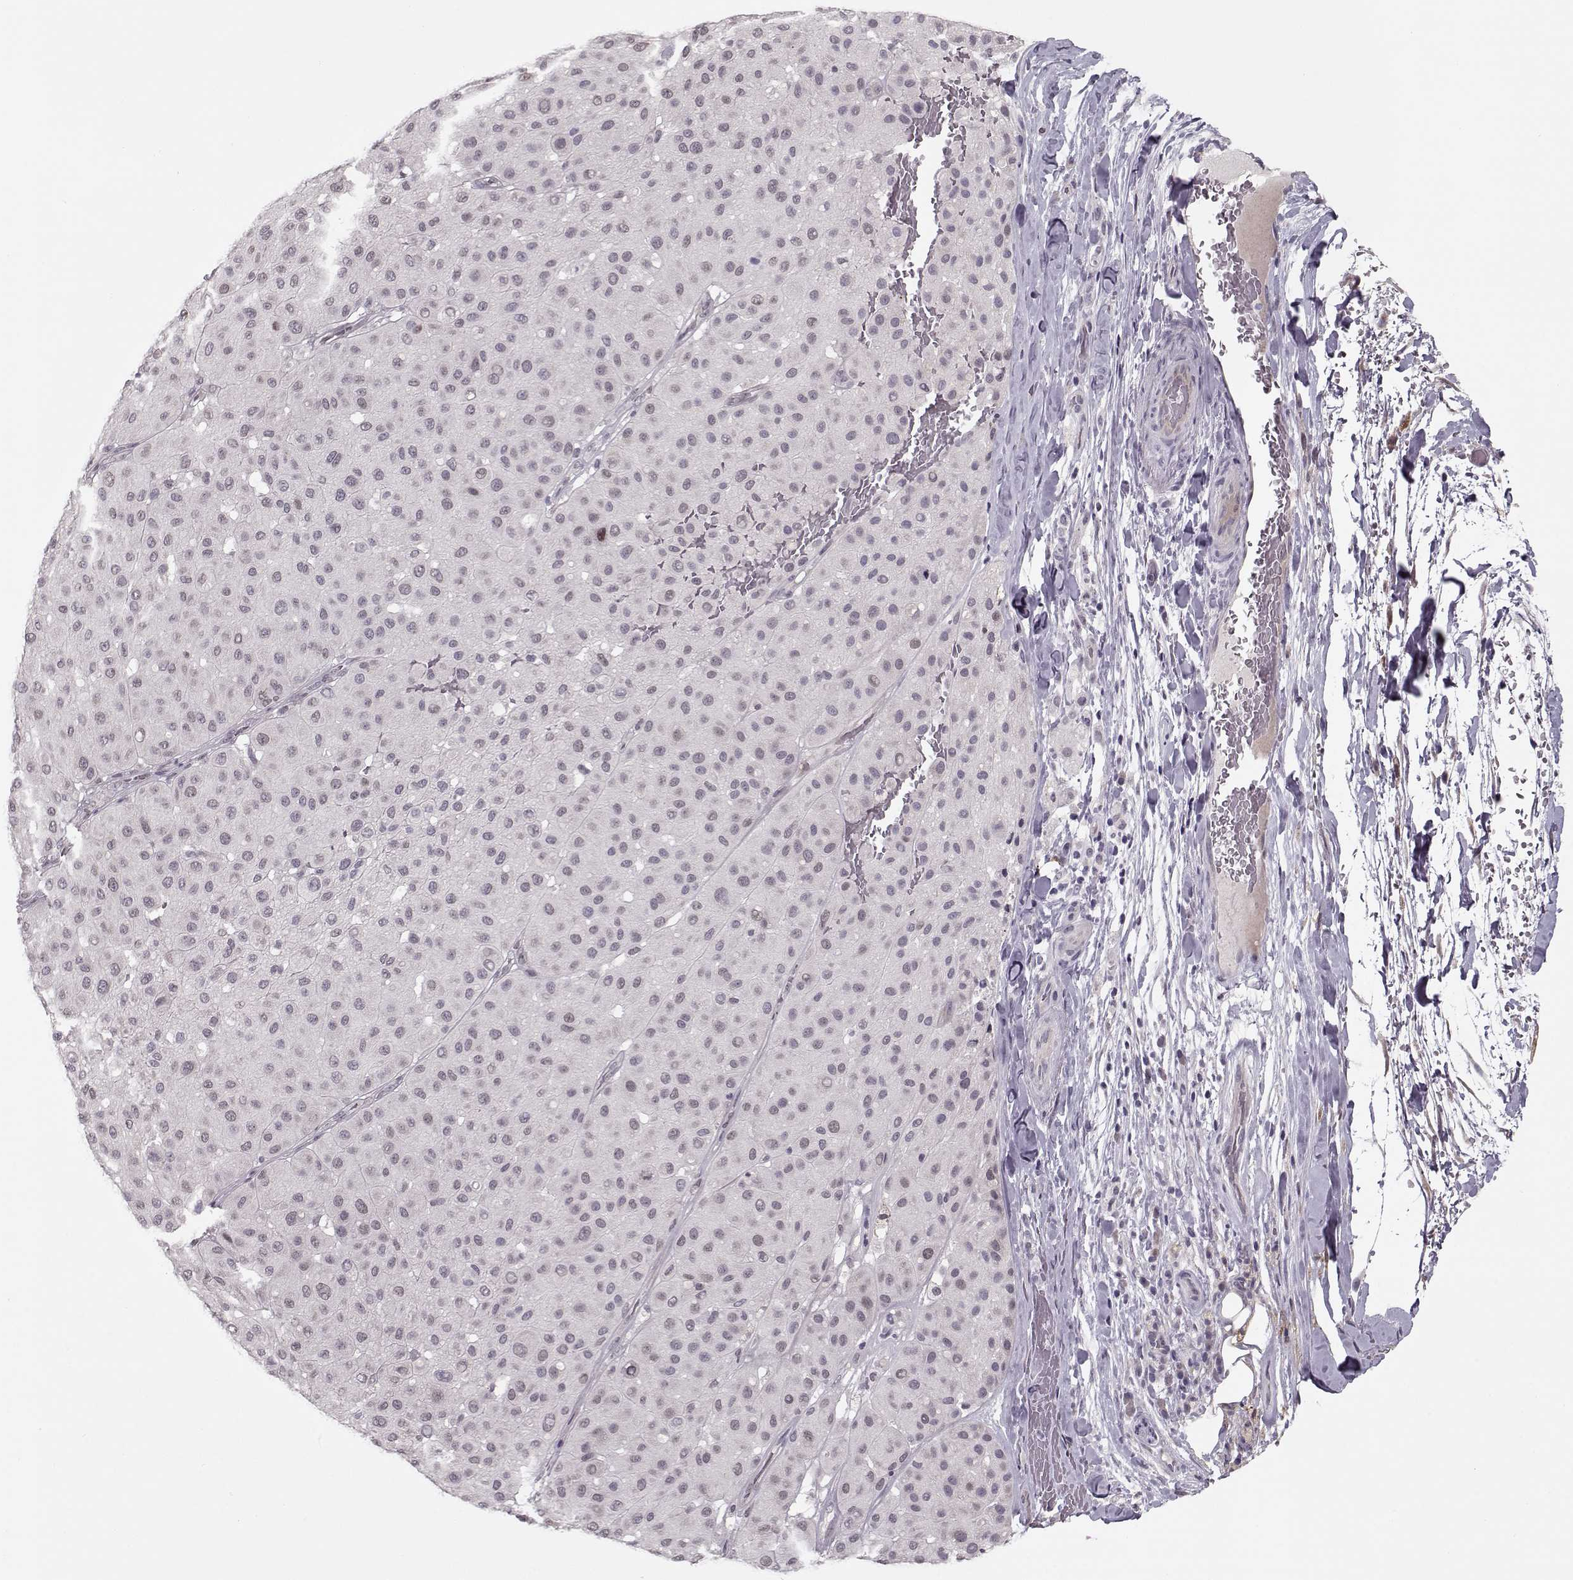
{"staining": {"intensity": "negative", "quantity": "none", "location": "none"}, "tissue": "melanoma", "cell_type": "Tumor cells", "image_type": "cancer", "snomed": [{"axis": "morphology", "description": "Malignant melanoma, Metastatic site"}, {"axis": "topography", "description": "Smooth muscle"}], "caption": "Immunohistochemical staining of malignant melanoma (metastatic site) exhibits no significant staining in tumor cells. (Immunohistochemistry (ihc), brightfield microscopy, high magnification).", "gene": "DNAI3", "patient": {"sex": "male", "age": 41}}